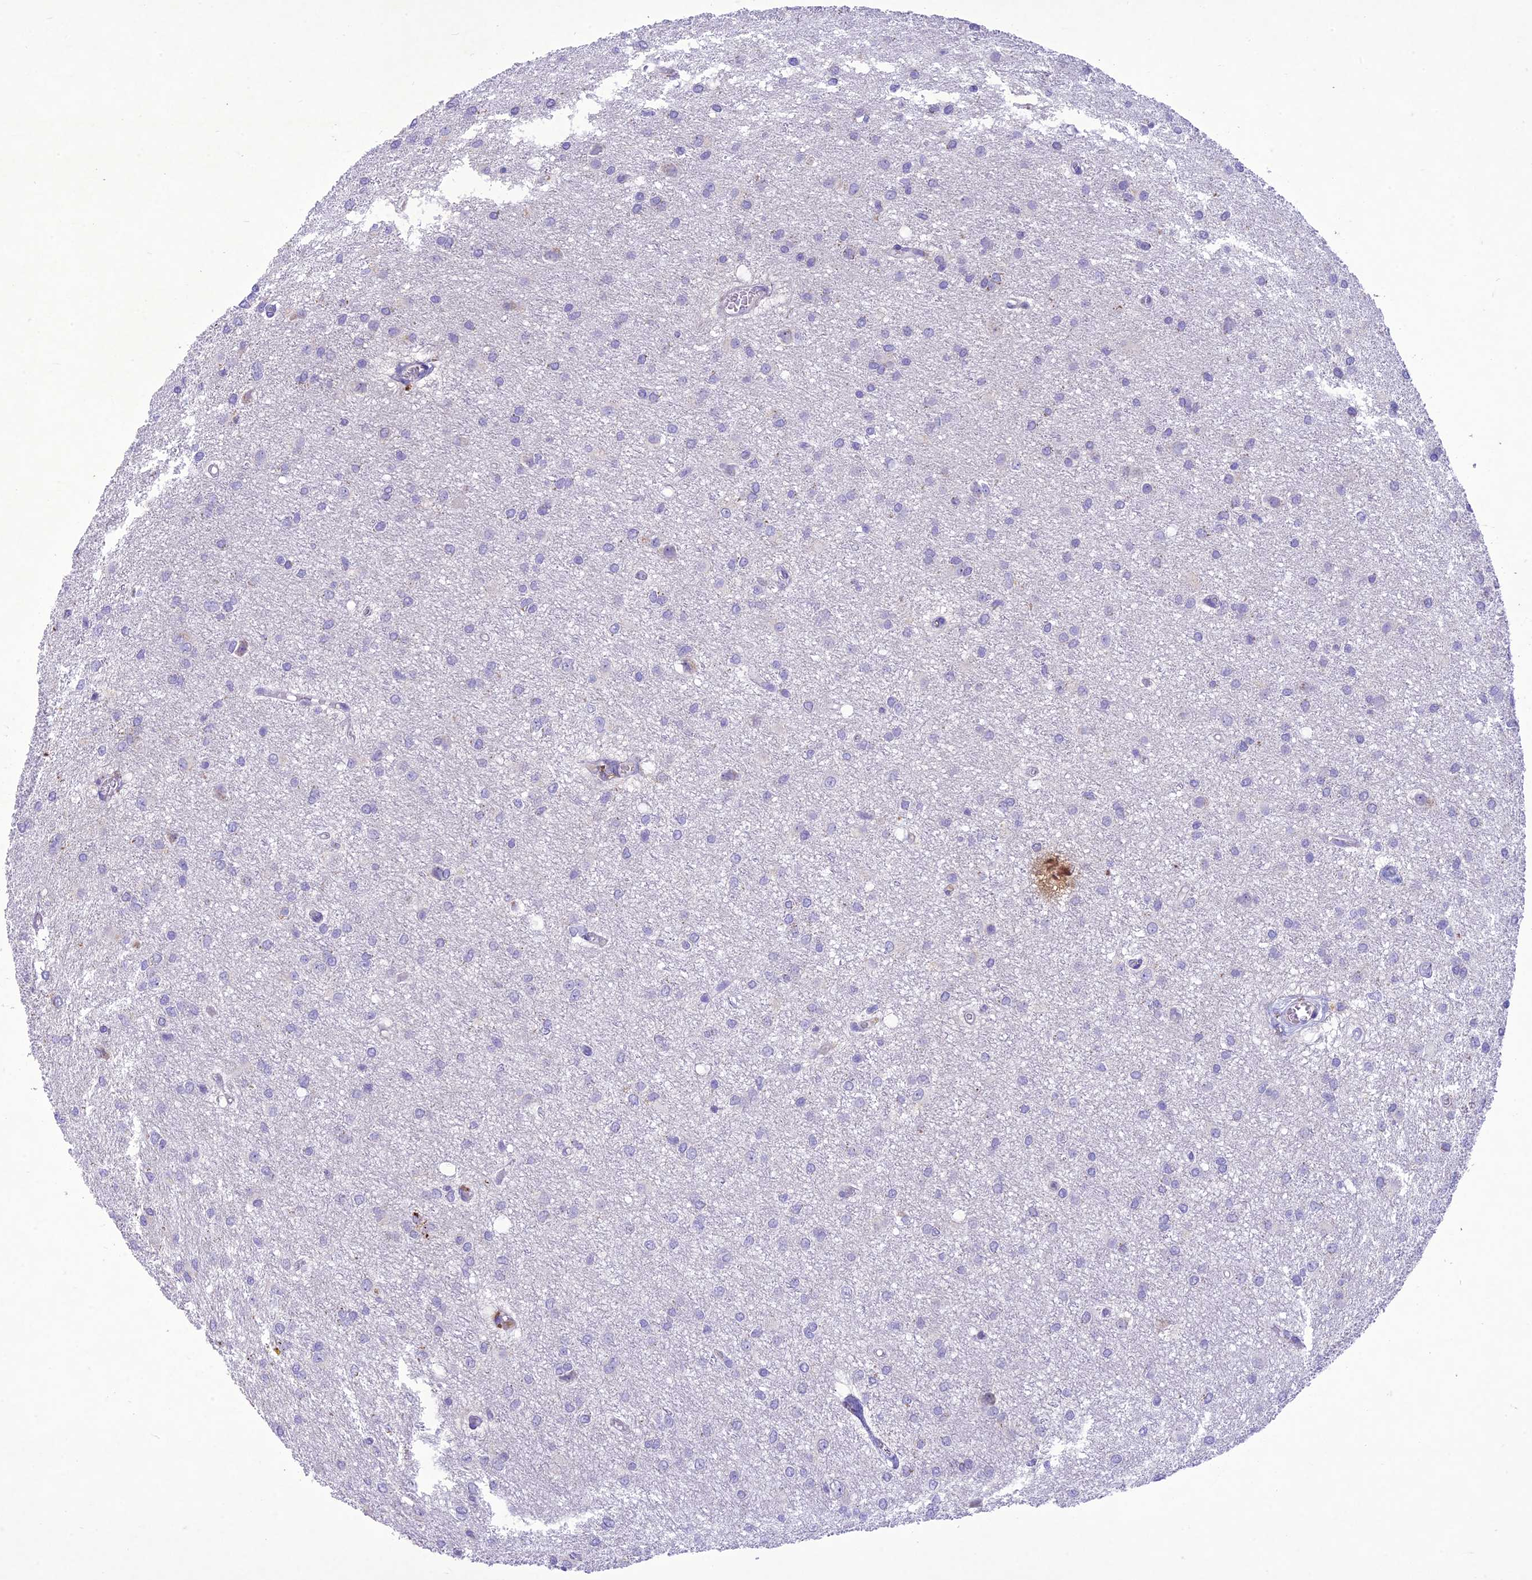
{"staining": {"intensity": "negative", "quantity": "none", "location": "none"}, "tissue": "glioma", "cell_type": "Tumor cells", "image_type": "cancer", "snomed": [{"axis": "morphology", "description": "Glioma, malignant, High grade"}, {"axis": "topography", "description": "Brain"}], "caption": "Image shows no protein staining in tumor cells of malignant high-grade glioma tissue.", "gene": "SLC13A5", "patient": {"sex": "female", "age": 50}}